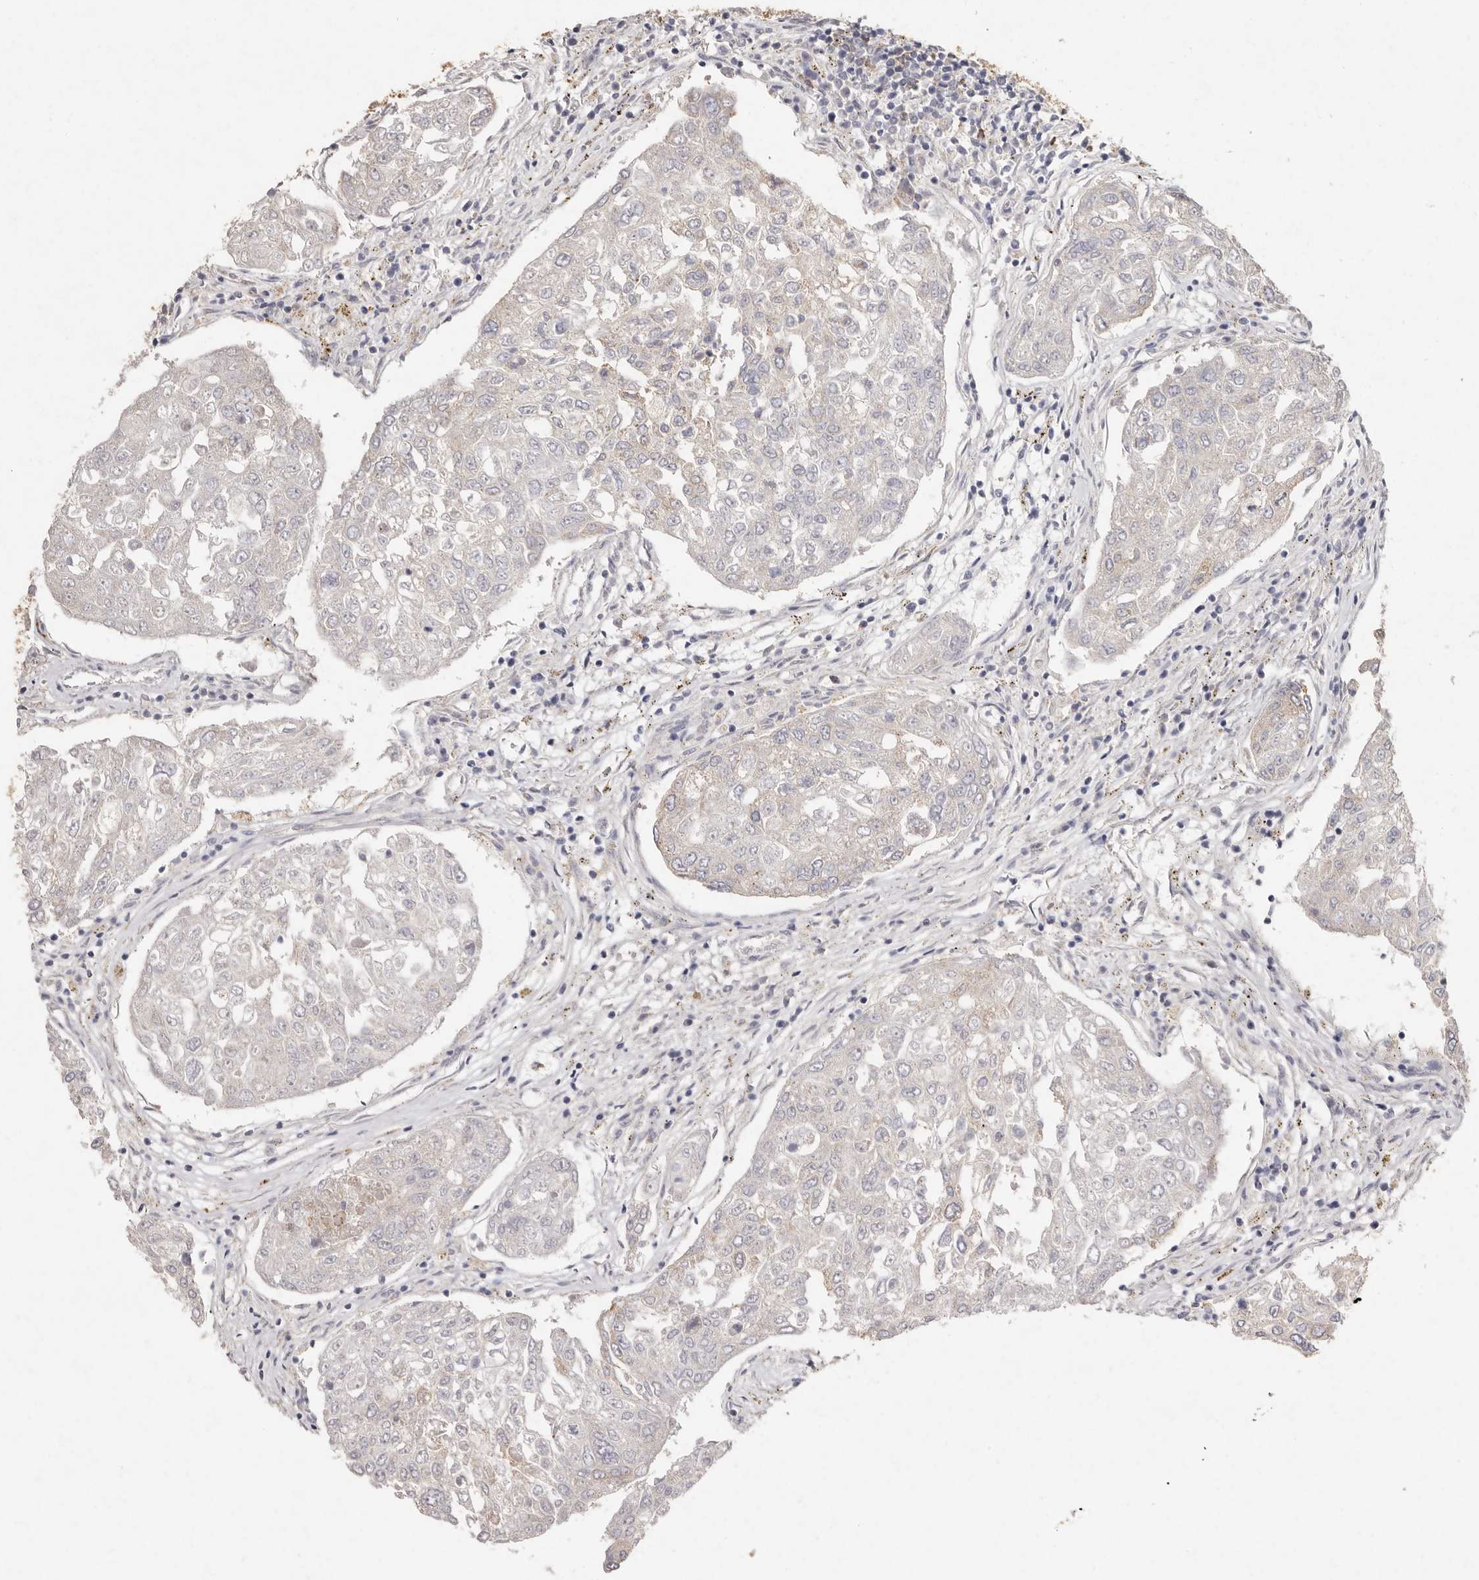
{"staining": {"intensity": "negative", "quantity": "none", "location": "none"}, "tissue": "urothelial cancer", "cell_type": "Tumor cells", "image_type": "cancer", "snomed": [{"axis": "morphology", "description": "Urothelial carcinoma, High grade"}, {"axis": "topography", "description": "Lymph node"}, {"axis": "topography", "description": "Urinary bladder"}], "caption": "Micrograph shows no significant protein staining in tumor cells of urothelial cancer.", "gene": "FAM185A", "patient": {"sex": "male", "age": 51}}